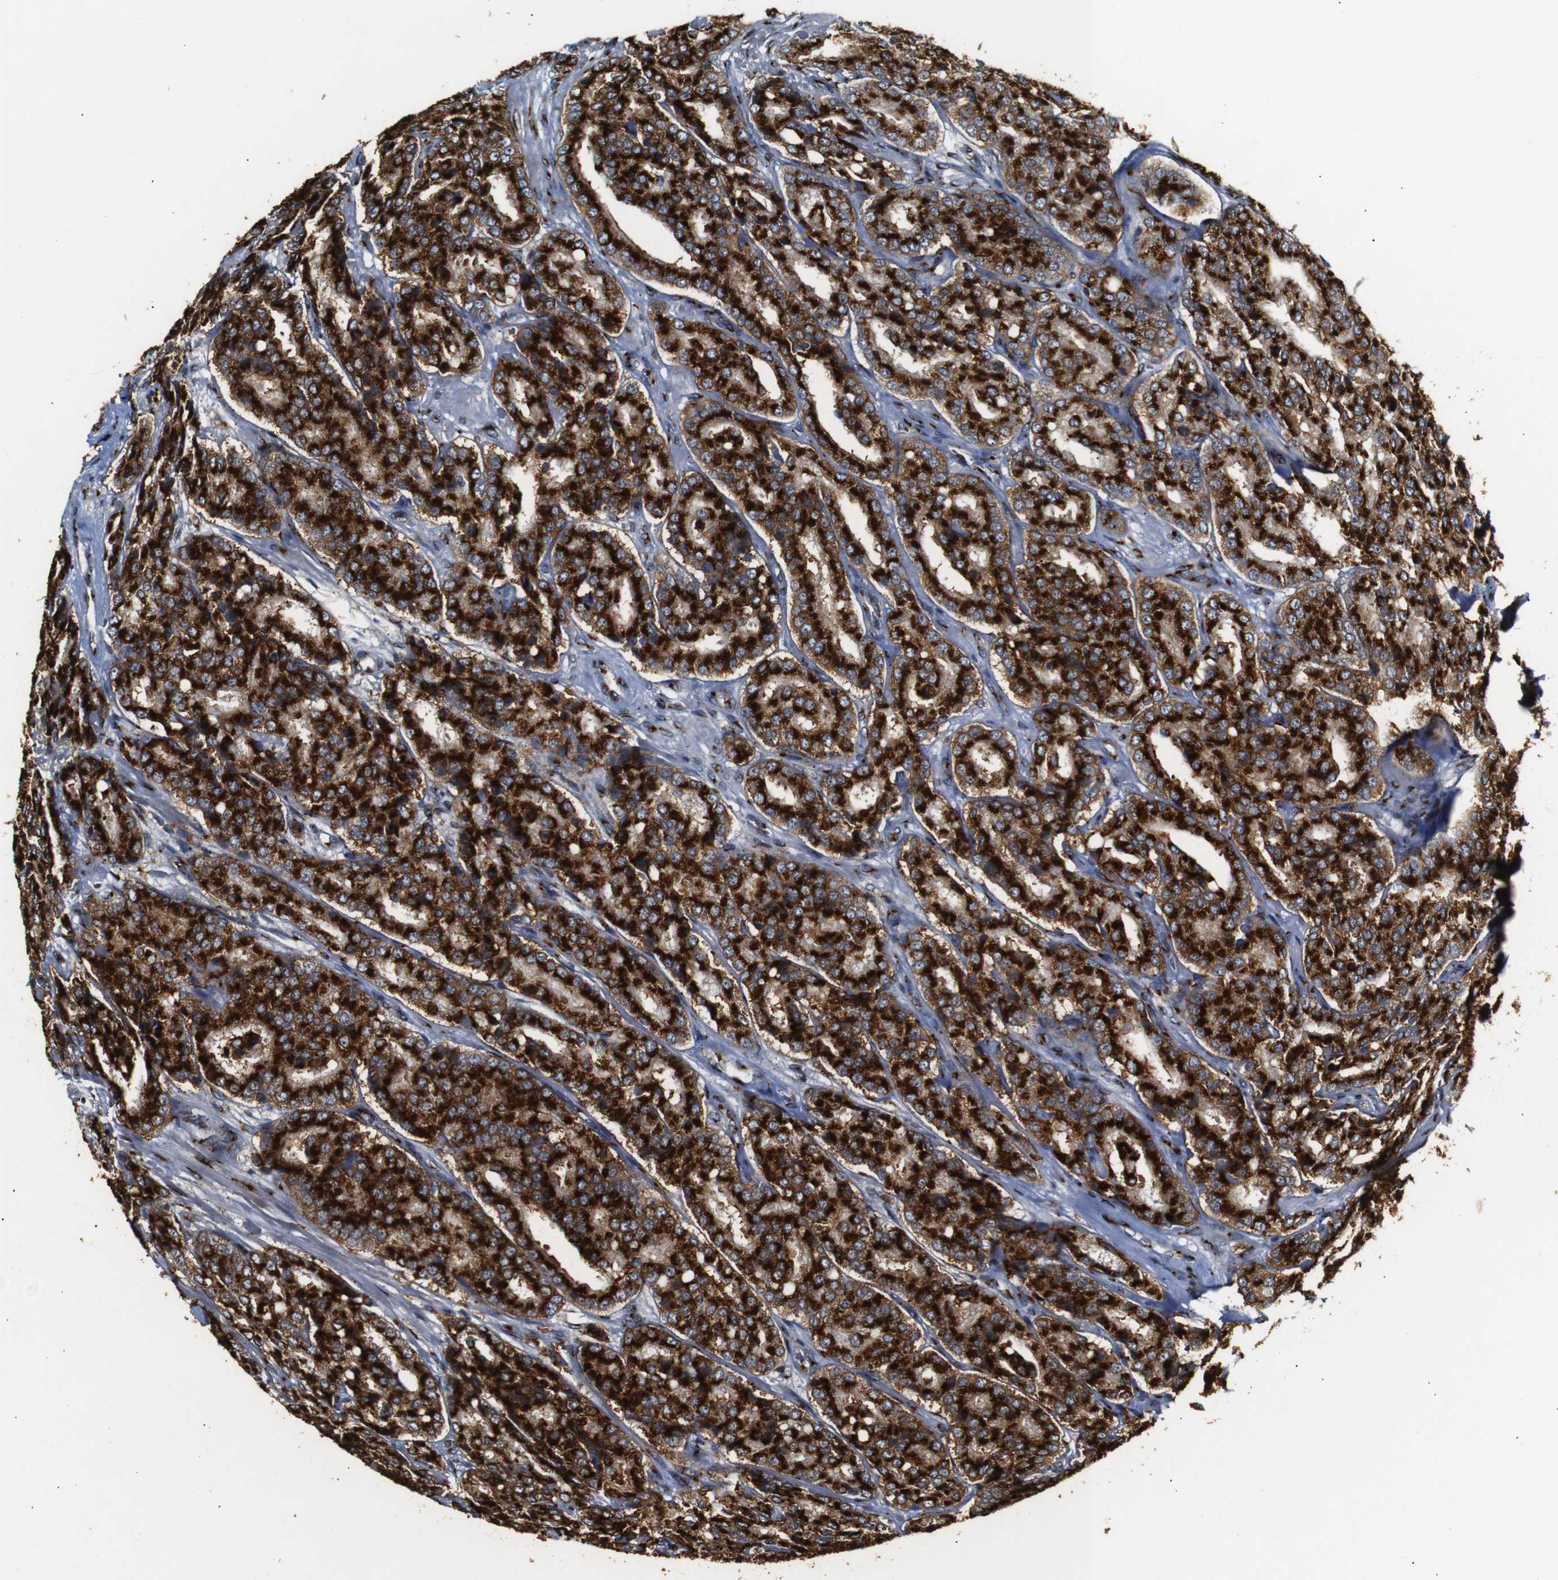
{"staining": {"intensity": "strong", "quantity": ">75%", "location": "cytoplasmic/membranous"}, "tissue": "prostate cancer", "cell_type": "Tumor cells", "image_type": "cancer", "snomed": [{"axis": "morphology", "description": "Adenocarcinoma, High grade"}, {"axis": "topography", "description": "Prostate"}], "caption": "Immunohistochemistry (IHC) histopathology image of prostate cancer stained for a protein (brown), which demonstrates high levels of strong cytoplasmic/membranous staining in about >75% of tumor cells.", "gene": "TGOLN2", "patient": {"sex": "male", "age": 65}}